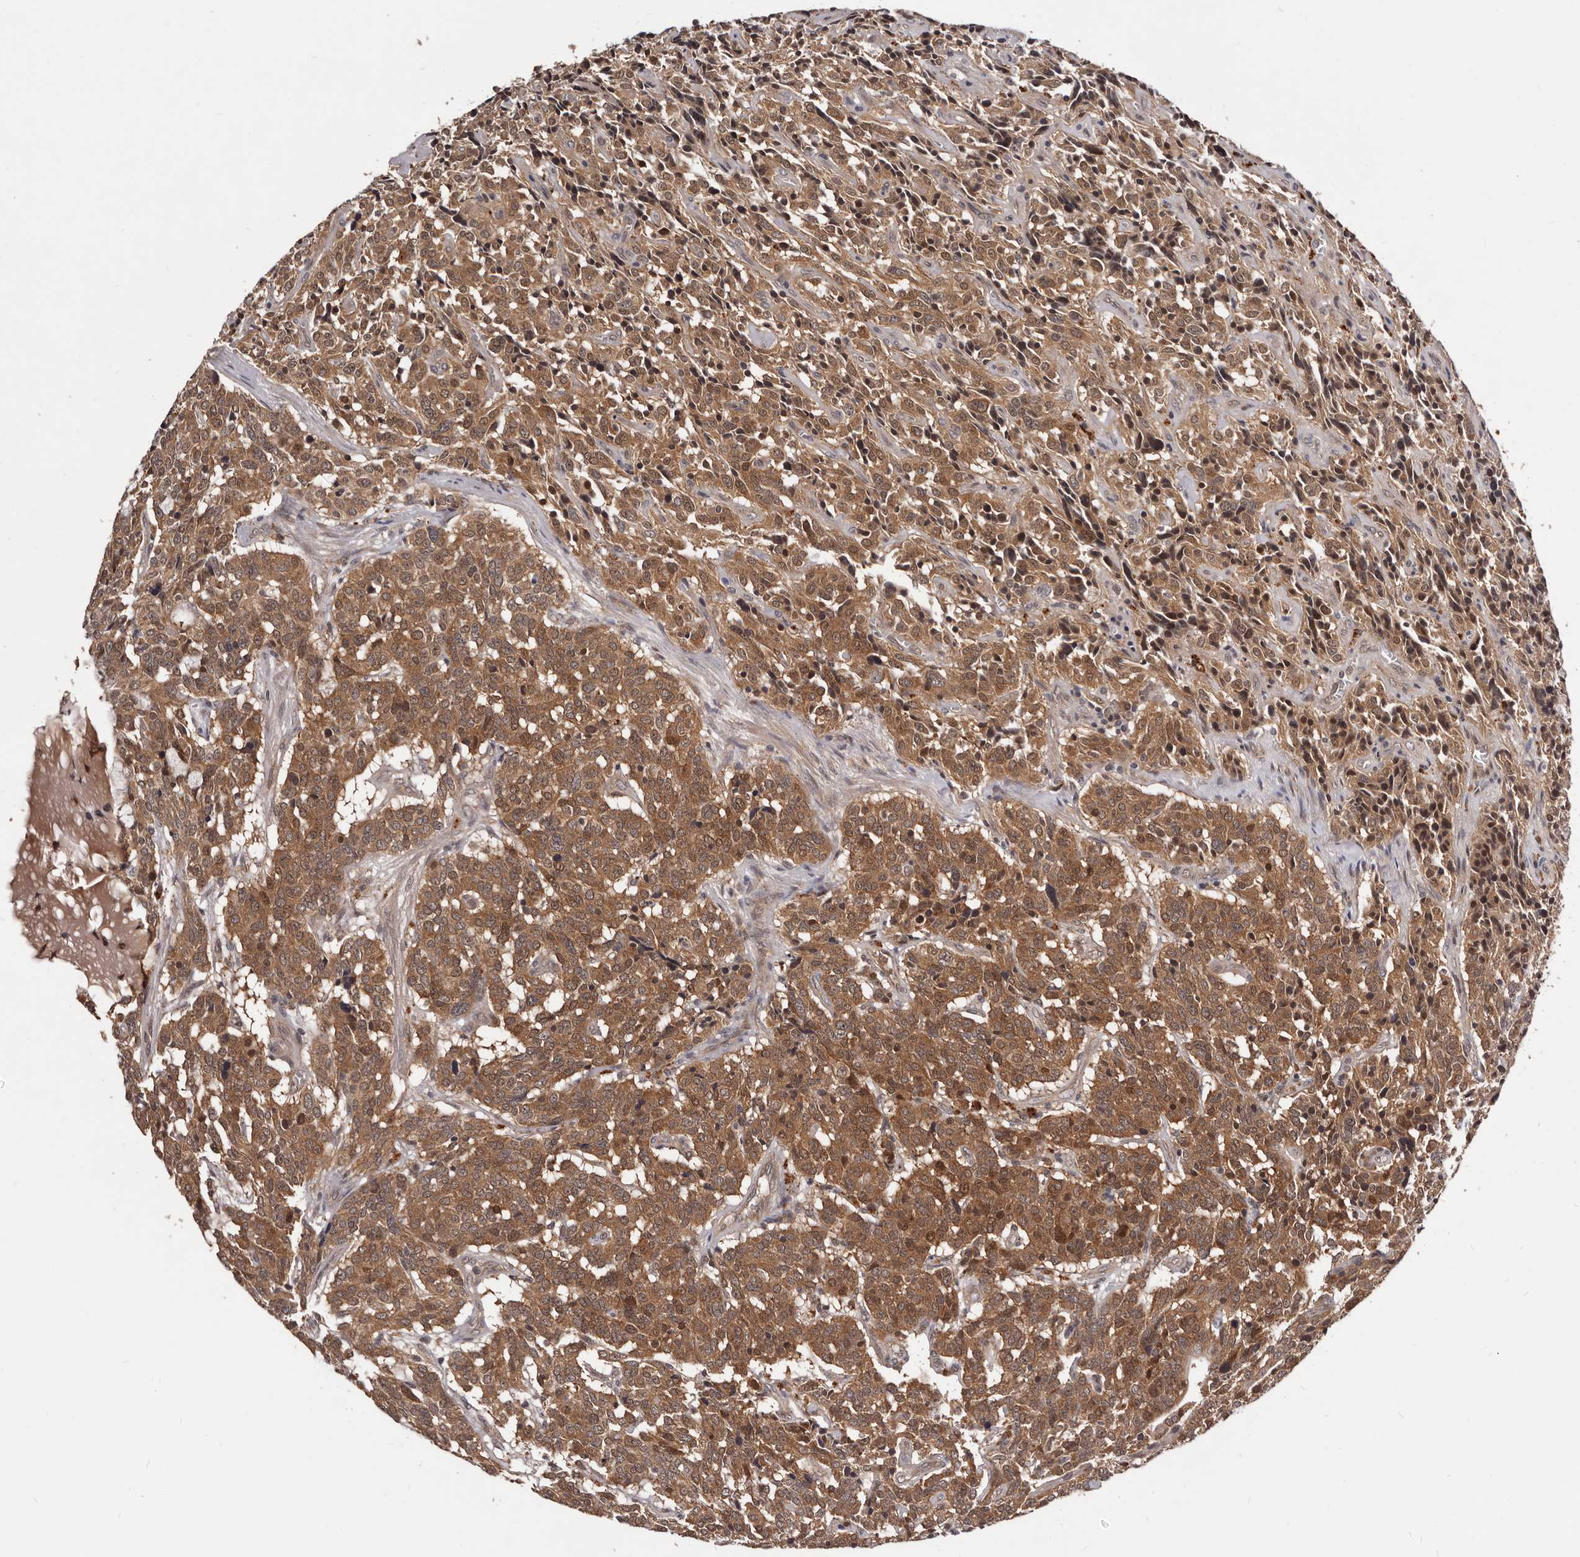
{"staining": {"intensity": "moderate", "quantity": ">75%", "location": "cytoplasmic/membranous"}, "tissue": "carcinoid", "cell_type": "Tumor cells", "image_type": "cancer", "snomed": [{"axis": "morphology", "description": "Carcinoid, malignant, NOS"}, {"axis": "topography", "description": "Lung"}], "caption": "Tumor cells exhibit medium levels of moderate cytoplasmic/membranous staining in about >75% of cells in human carcinoid (malignant).", "gene": "MDP1", "patient": {"sex": "female", "age": 46}}